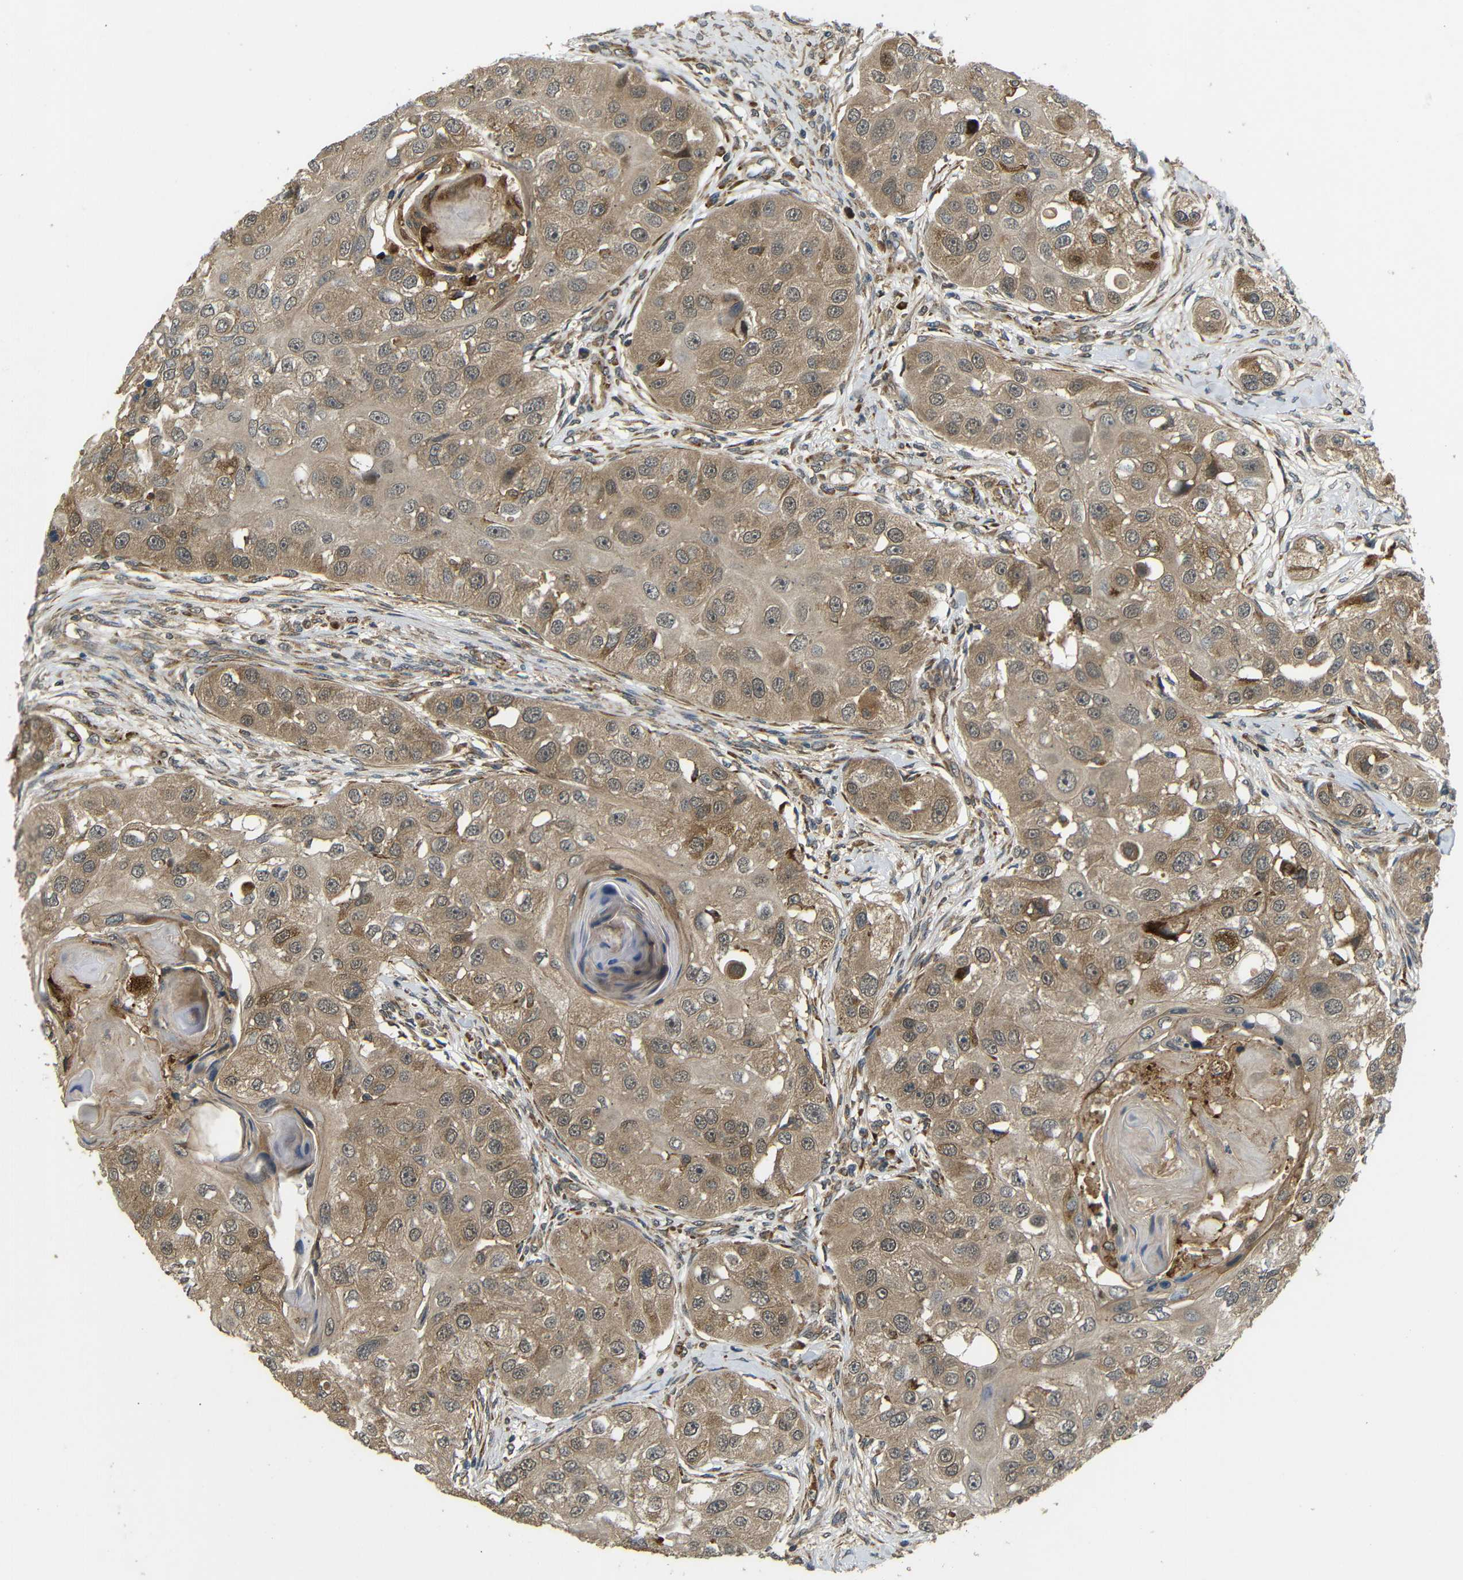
{"staining": {"intensity": "moderate", "quantity": ">75%", "location": "cytoplasmic/membranous"}, "tissue": "head and neck cancer", "cell_type": "Tumor cells", "image_type": "cancer", "snomed": [{"axis": "morphology", "description": "Normal tissue, NOS"}, {"axis": "morphology", "description": "Squamous cell carcinoma, NOS"}, {"axis": "topography", "description": "Skeletal muscle"}, {"axis": "topography", "description": "Head-Neck"}], "caption": "Immunohistochemistry image of squamous cell carcinoma (head and neck) stained for a protein (brown), which displays medium levels of moderate cytoplasmic/membranous expression in about >75% of tumor cells.", "gene": "EPHB2", "patient": {"sex": "male", "age": 51}}